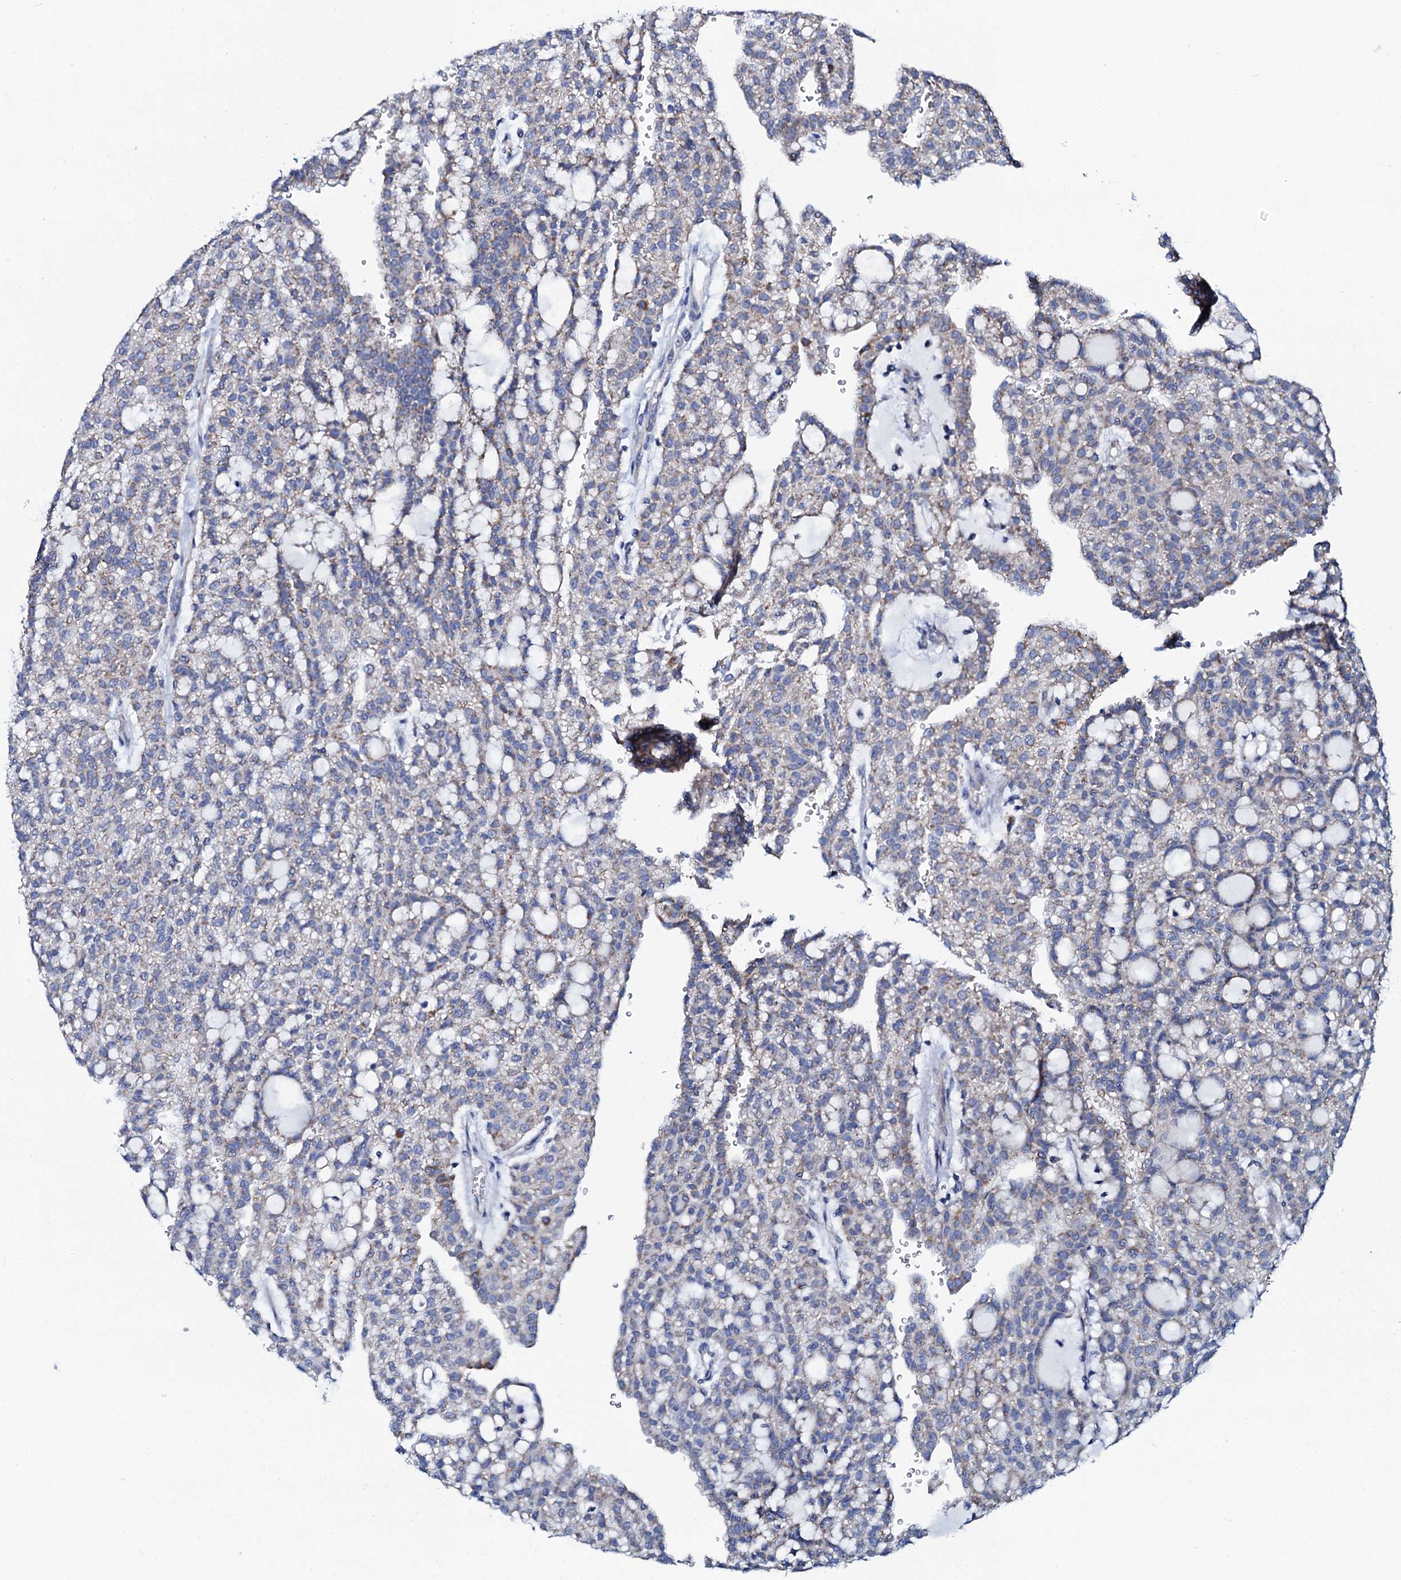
{"staining": {"intensity": "negative", "quantity": "none", "location": "none"}, "tissue": "renal cancer", "cell_type": "Tumor cells", "image_type": "cancer", "snomed": [{"axis": "morphology", "description": "Adenocarcinoma, NOS"}, {"axis": "topography", "description": "Kidney"}], "caption": "Tumor cells are negative for protein expression in human renal adenocarcinoma.", "gene": "SLC37A4", "patient": {"sex": "male", "age": 63}}